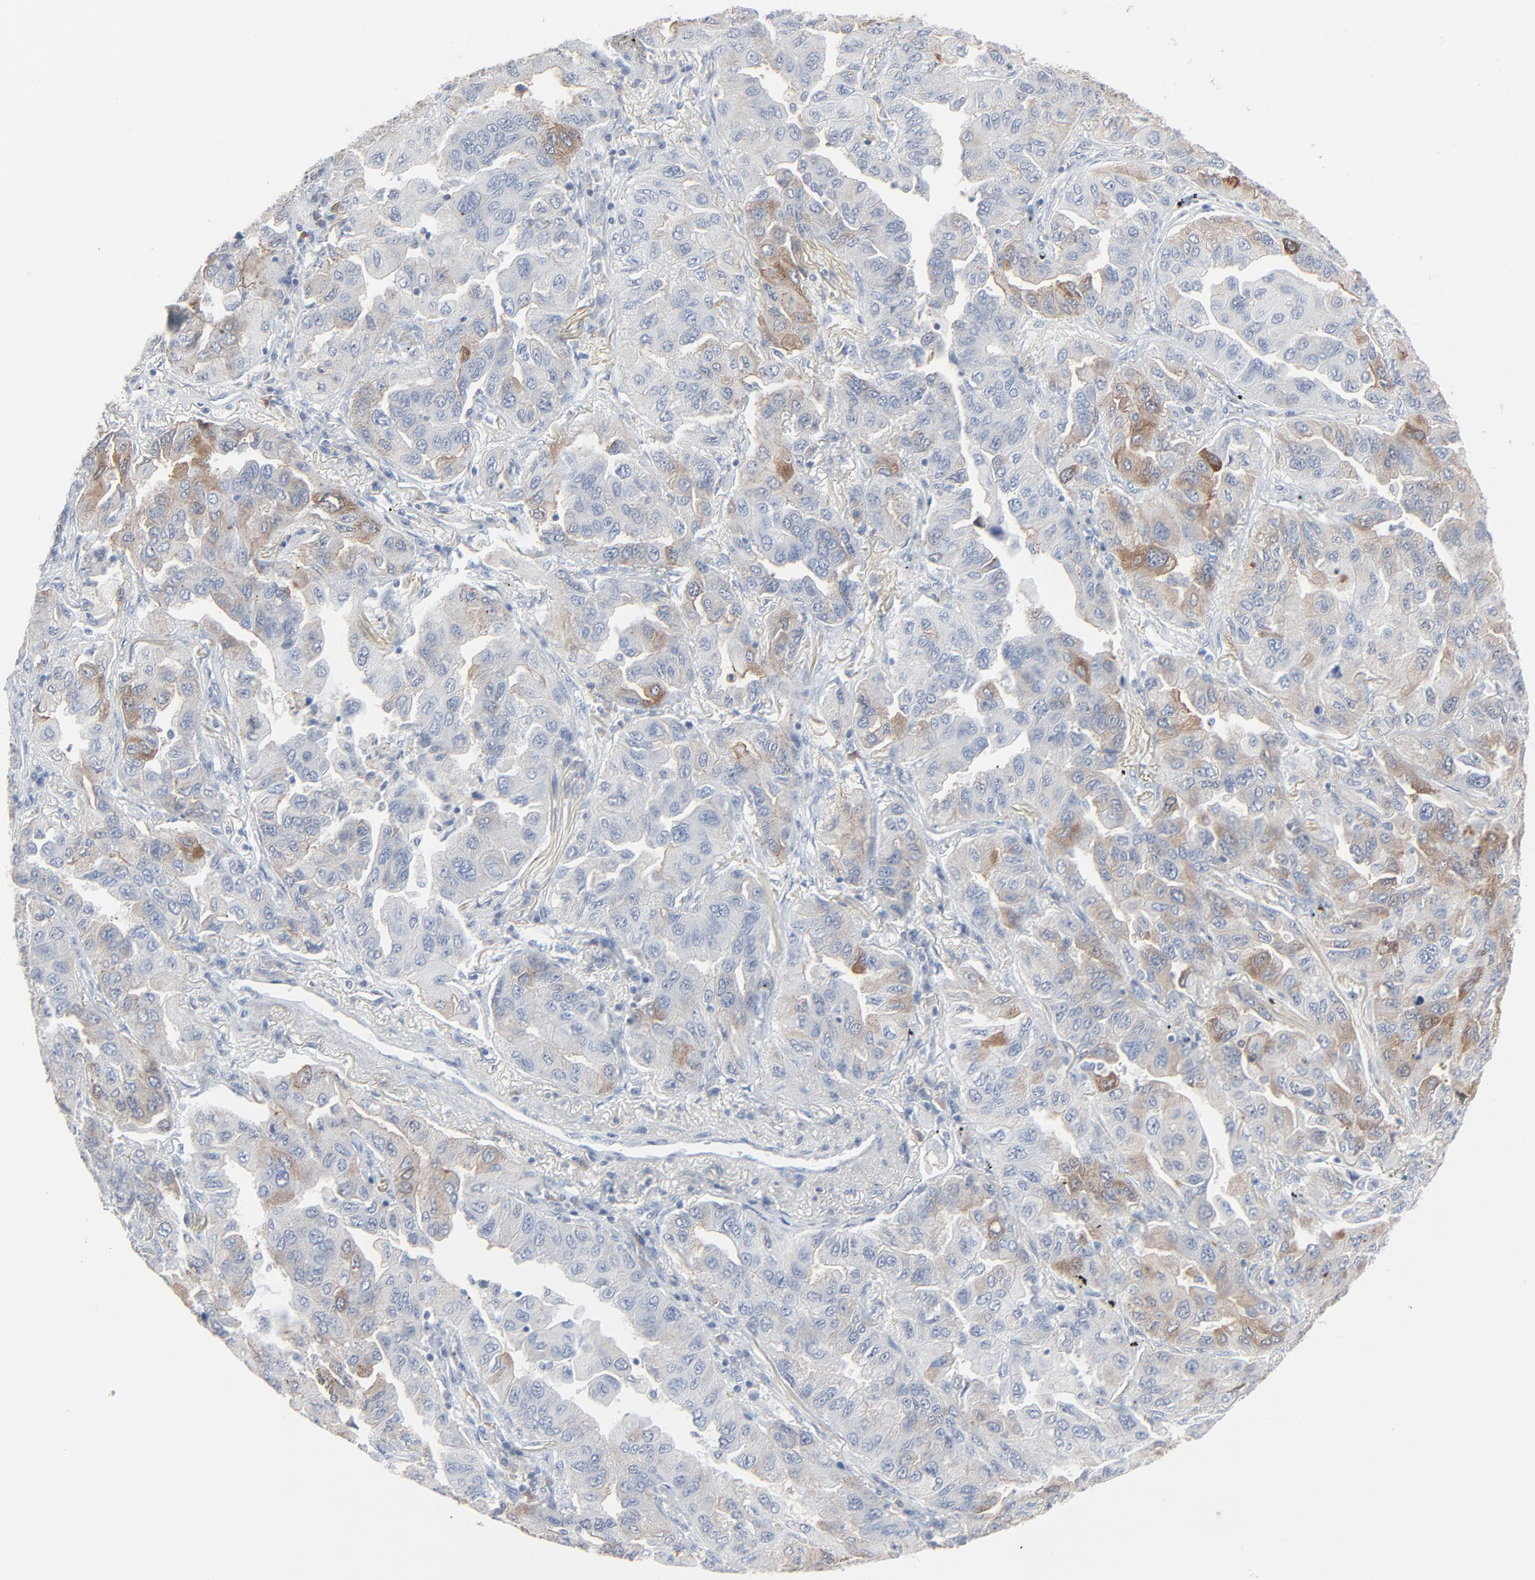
{"staining": {"intensity": "weak", "quantity": "25%-75%", "location": "cytoplasmic/membranous"}, "tissue": "lung cancer", "cell_type": "Tumor cells", "image_type": "cancer", "snomed": [{"axis": "morphology", "description": "Adenocarcinoma, NOS"}, {"axis": "topography", "description": "Lung"}], "caption": "A high-resolution micrograph shows immunohistochemistry (IHC) staining of lung cancer, which demonstrates weak cytoplasmic/membranous expression in approximately 25%-75% of tumor cells. (IHC, brightfield microscopy, high magnification).", "gene": "PHGDH", "patient": {"sex": "female", "age": 65}}